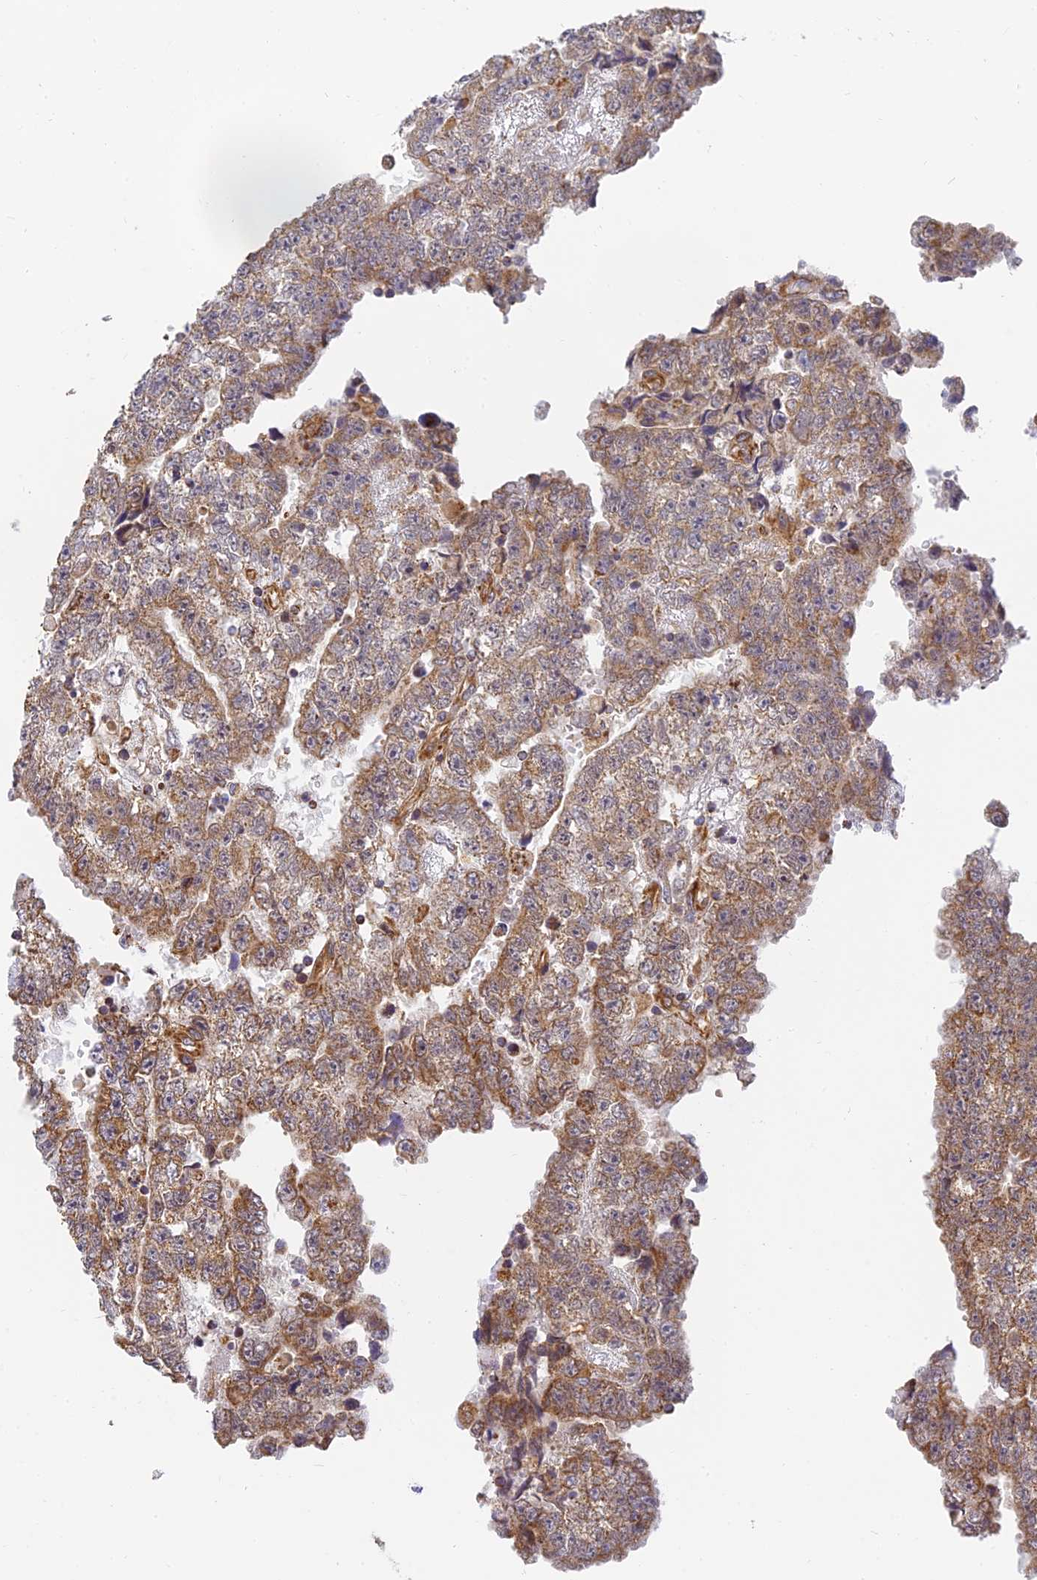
{"staining": {"intensity": "moderate", "quantity": ">75%", "location": "cytoplasmic/membranous"}, "tissue": "testis cancer", "cell_type": "Tumor cells", "image_type": "cancer", "snomed": [{"axis": "morphology", "description": "Carcinoma, Embryonal, NOS"}, {"axis": "topography", "description": "Testis"}], "caption": "Embryonal carcinoma (testis) stained for a protein (brown) displays moderate cytoplasmic/membranous positive expression in approximately >75% of tumor cells.", "gene": "DSTYK", "patient": {"sex": "male", "age": 25}}